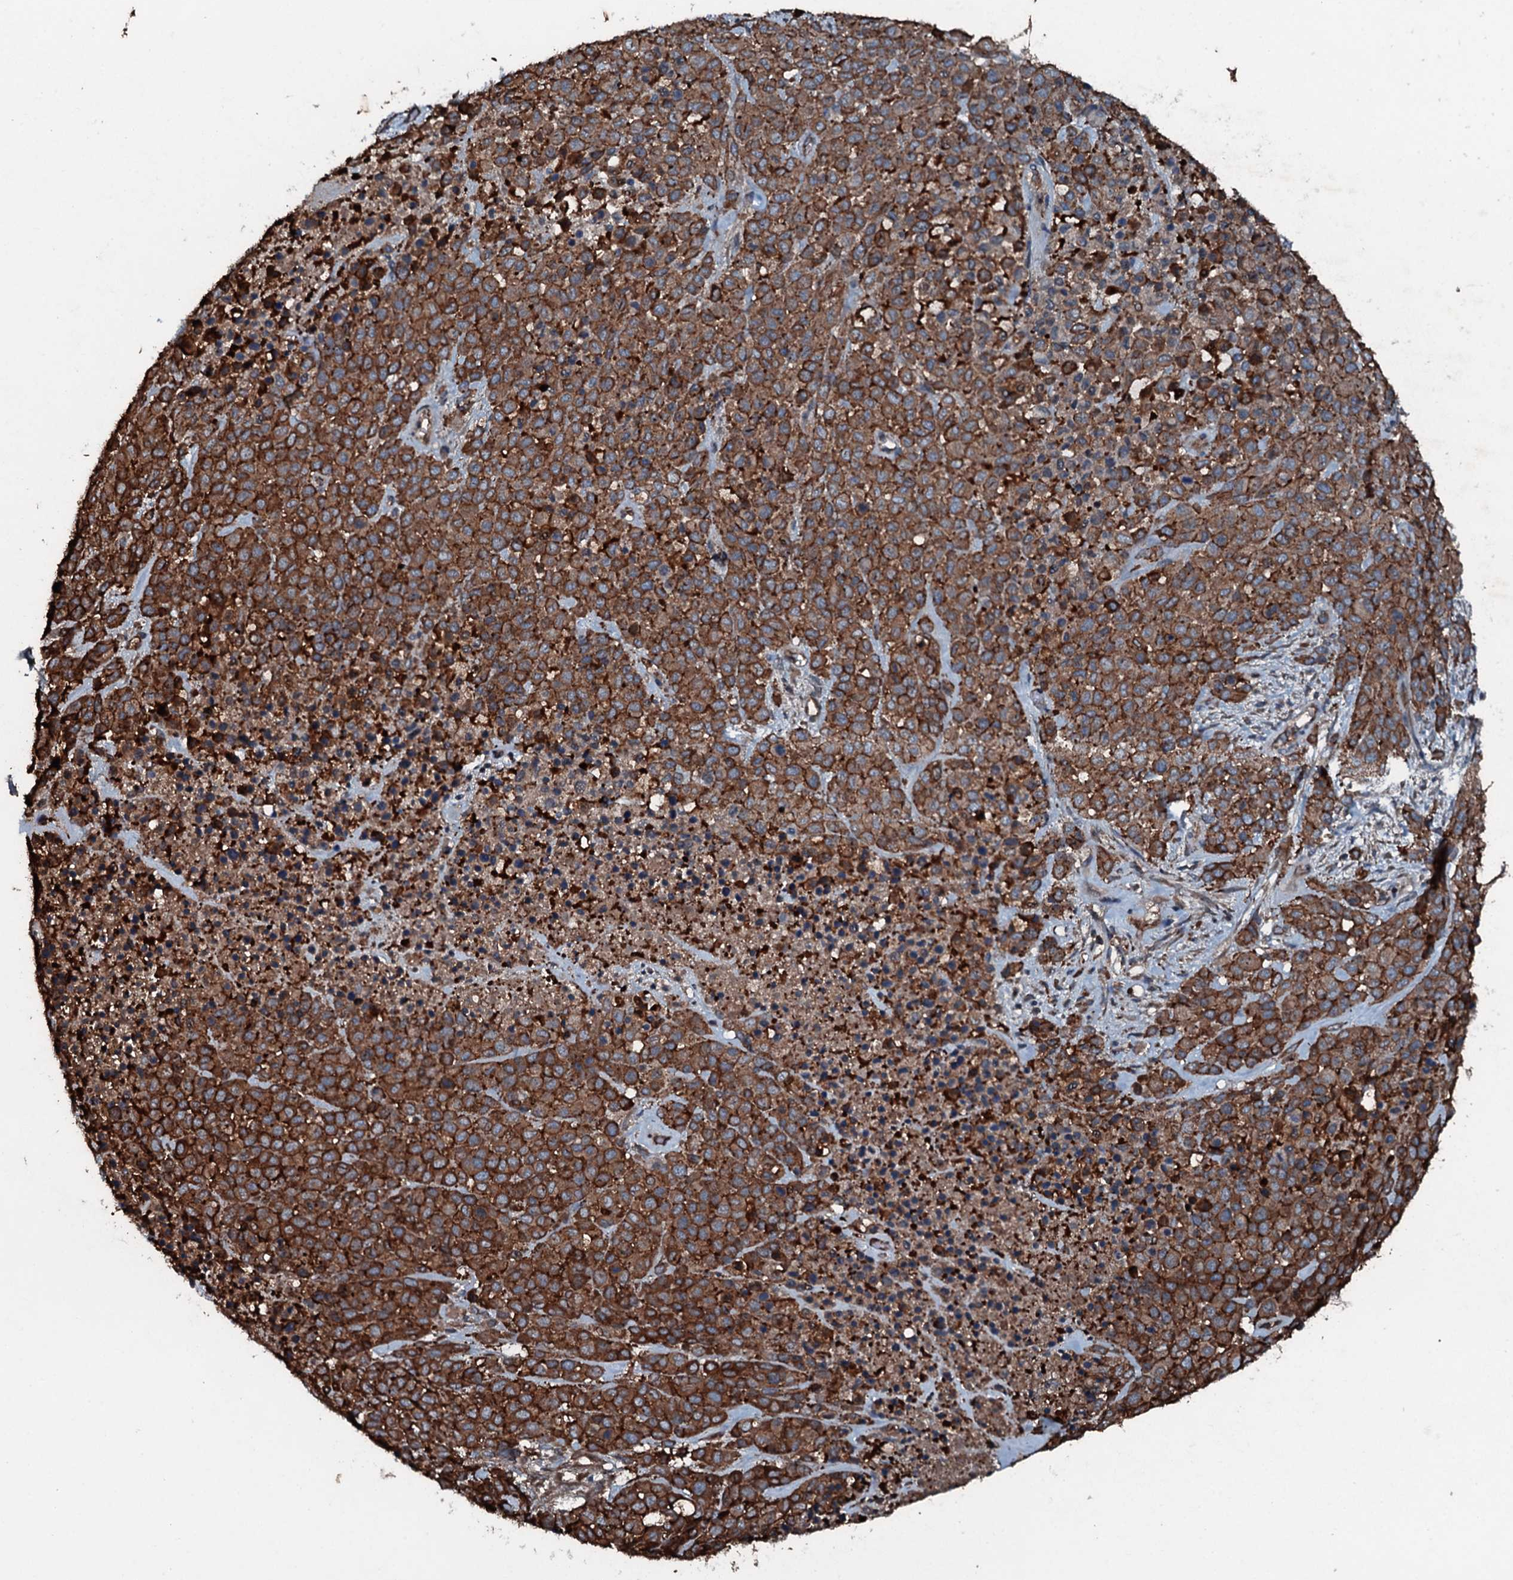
{"staining": {"intensity": "strong", "quantity": ">75%", "location": "cytoplasmic/membranous"}, "tissue": "melanoma", "cell_type": "Tumor cells", "image_type": "cancer", "snomed": [{"axis": "morphology", "description": "Malignant melanoma, Metastatic site"}, {"axis": "topography", "description": "Skin"}], "caption": "Strong cytoplasmic/membranous expression for a protein is identified in about >75% of tumor cells of melanoma using IHC.", "gene": "SLC25A38", "patient": {"sex": "female", "age": 81}}